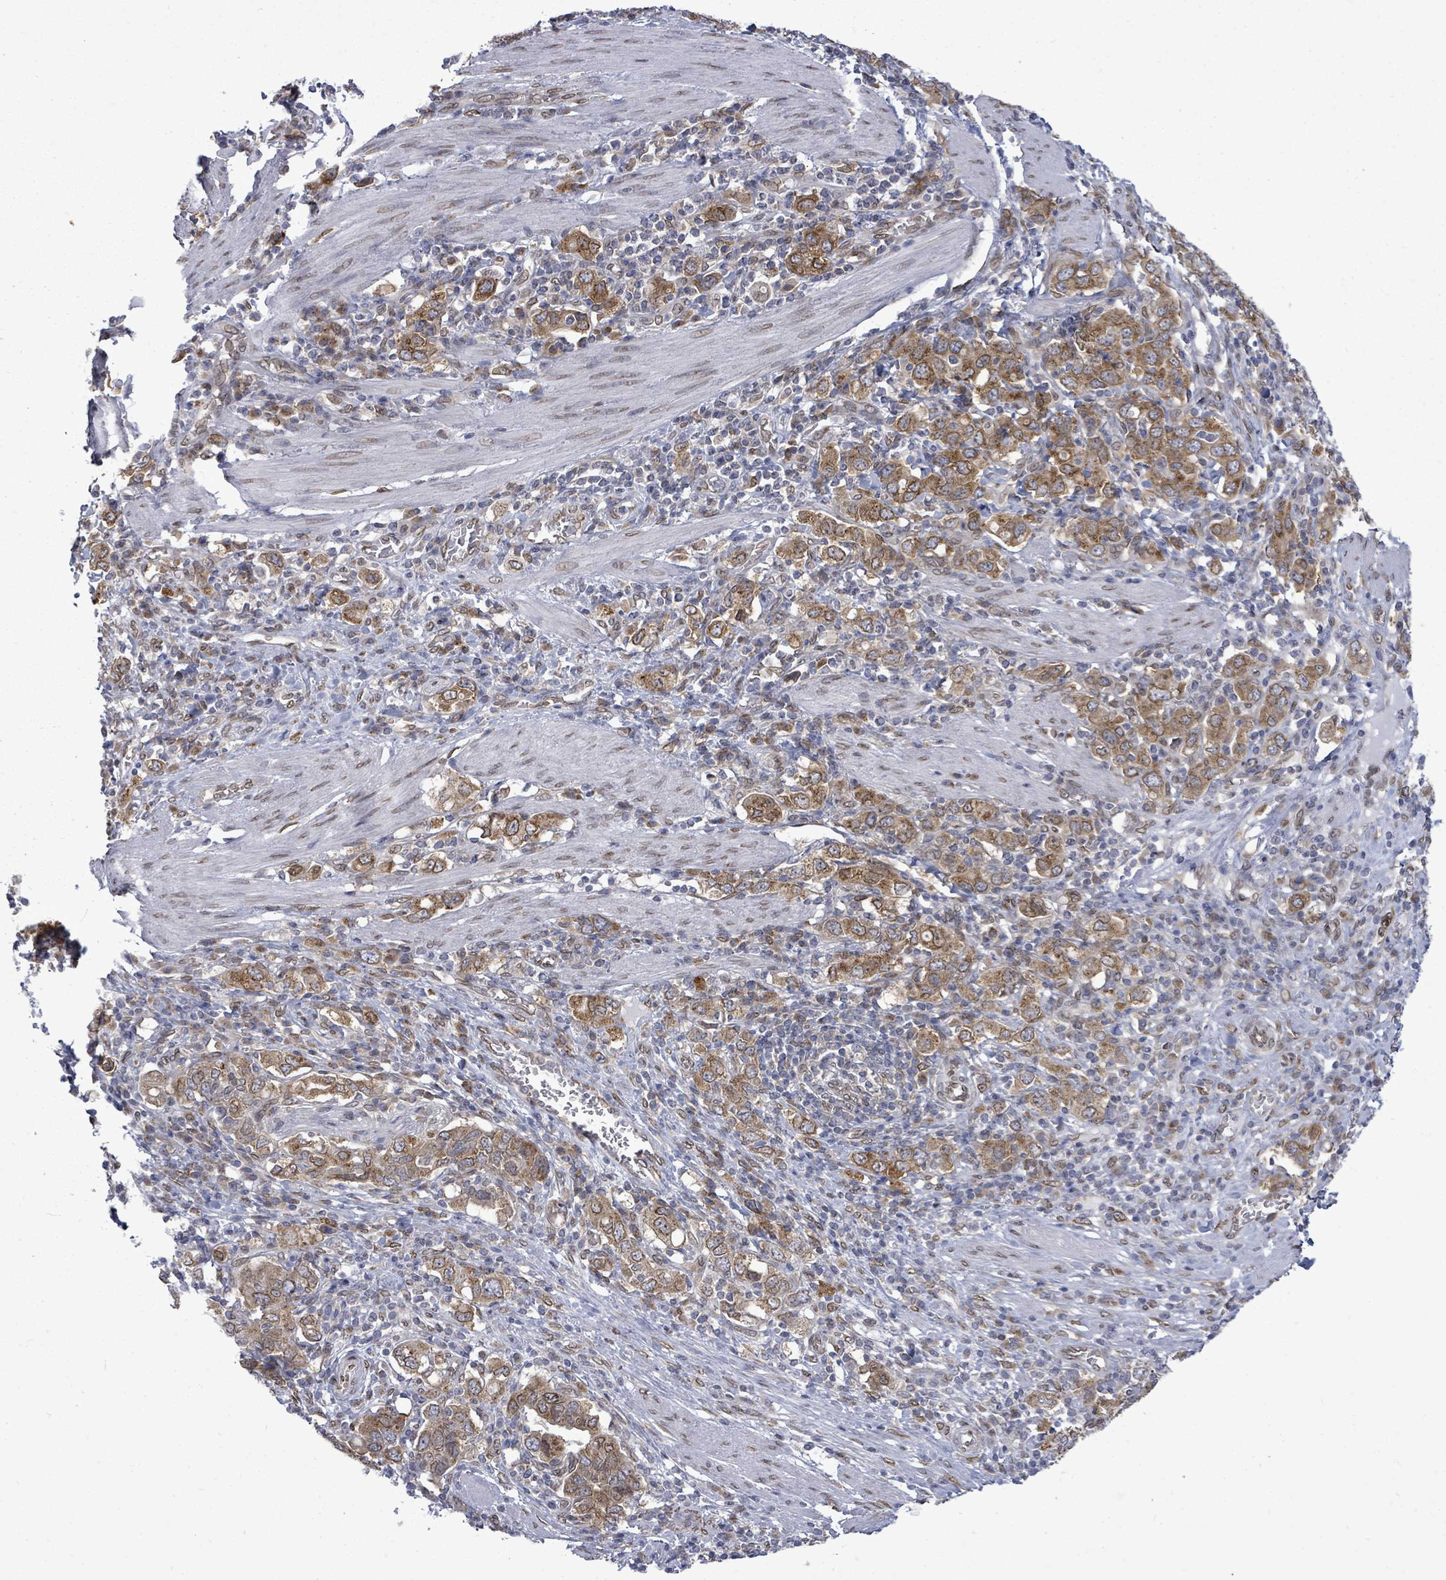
{"staining": {"intensity": "moderate", "quantity": ">75%", "location": "cytoplasmic/membranous,nuclear"}, "tissue": "stomach cancer", "cell_type": "Tumor cells", "image_type": "cancer", "snomed": [{"axis": "morphology", "description": "Adenocarcinoma, NOS"}, {"axis": "topography", "description": "Stomach, upper"}, {"axis": "topography", "description": "Stomach"}], "caption": "An immunohistochemistry (IHC) image of neoplastic tissue is shown. Protein staining in brown highlights moderate cytoplasmic/membranous and nuclear positivity in stomach cancer within tumor cells.", "gene": "ARFGAP1", "patient": {"sex": "male", "age": 62}}